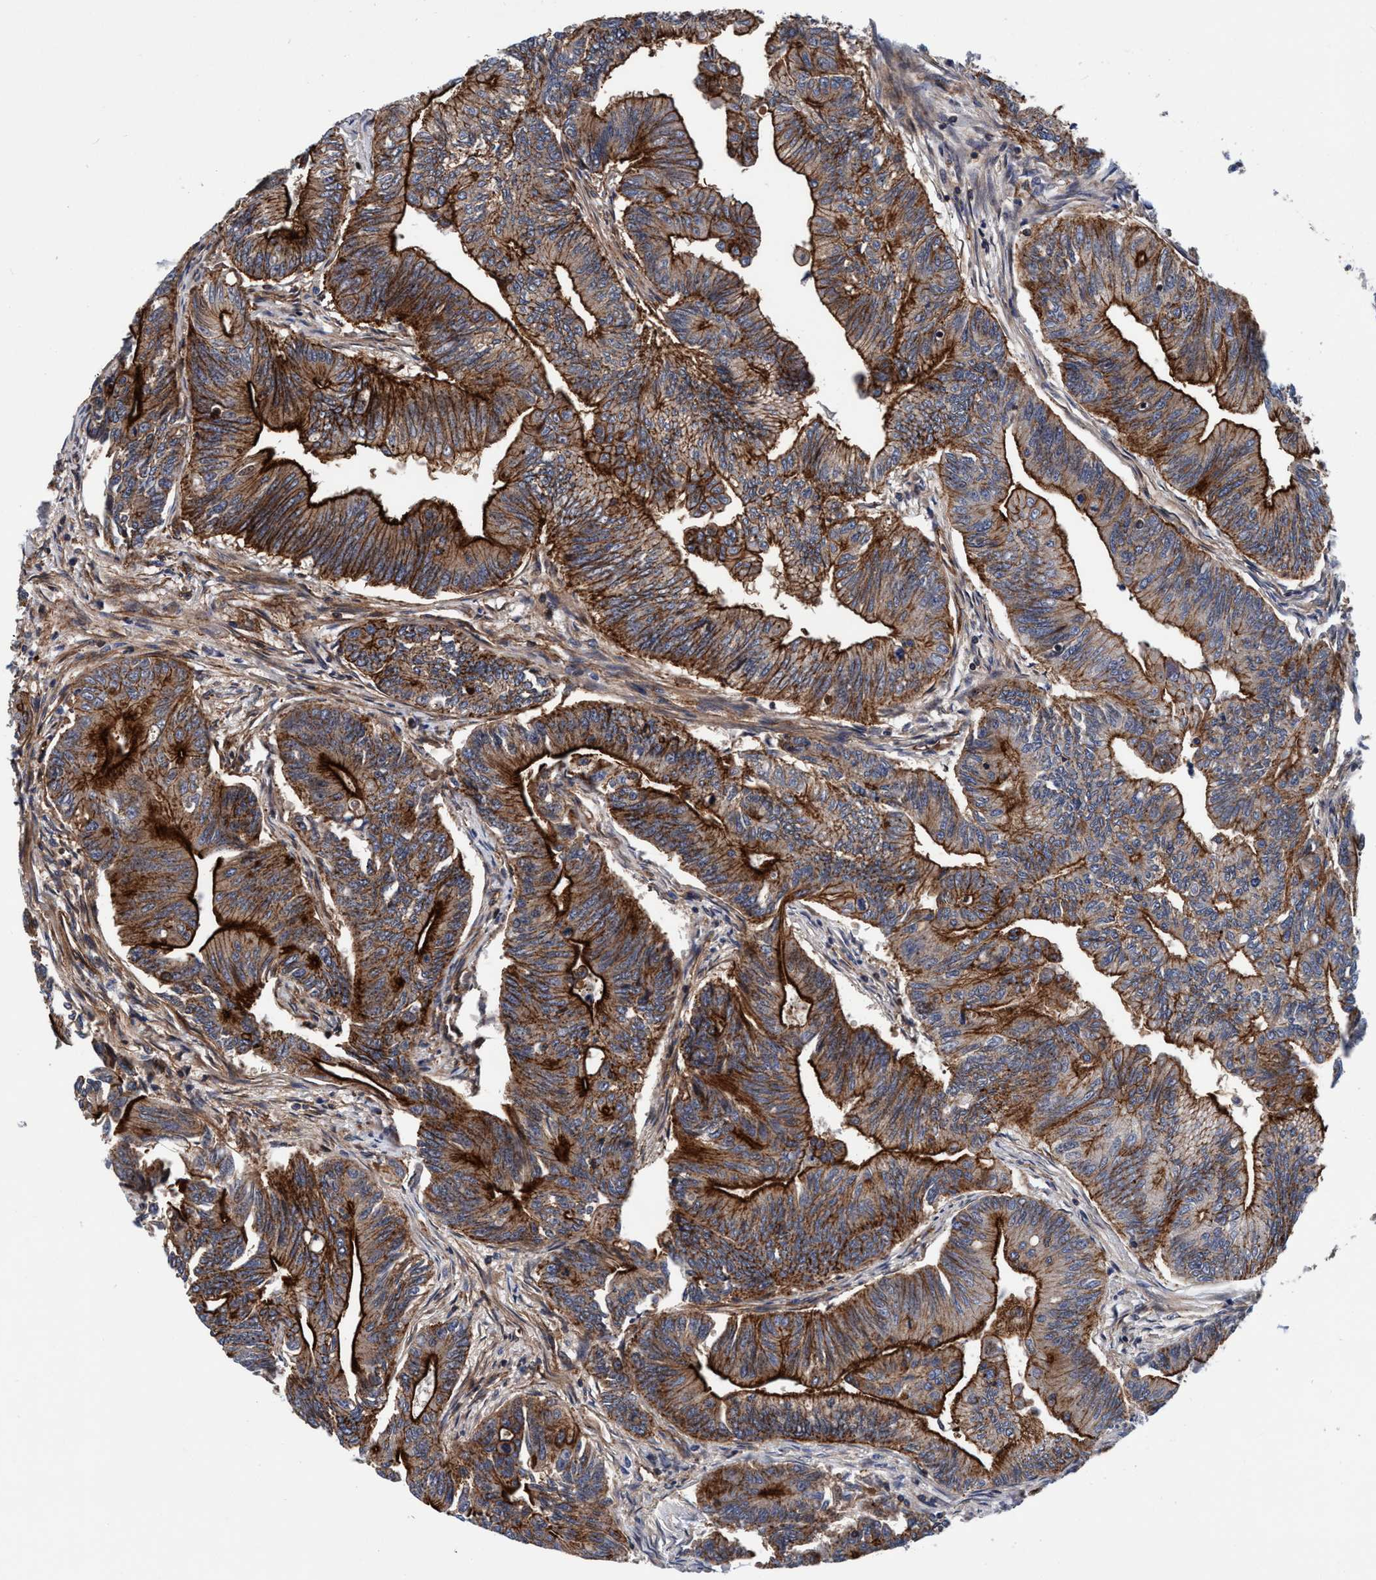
{"staining": {"intensity": "strong", "quantity": ">75%", "location": "cytoplasmic/membranous"}, "tissue": "colorectal cancer", "cell_type": "Tumor cells", "image_type": "cancer", "snomed": [{"axis": "morphology", "description": "Adenoma, NOS"}, {"axis": "morphology", "description": "Adenocarcinoma, NOS"}, {"axis": "topography", "description": "Colon"}], "caption": "Strong cytoplasmic/membranous protein expression is seen in about >75% of tumor cells in colorectal adenocarcinoma.", "gene": "MCM3AP", "patient": {"sex": "male", "age": 79}}